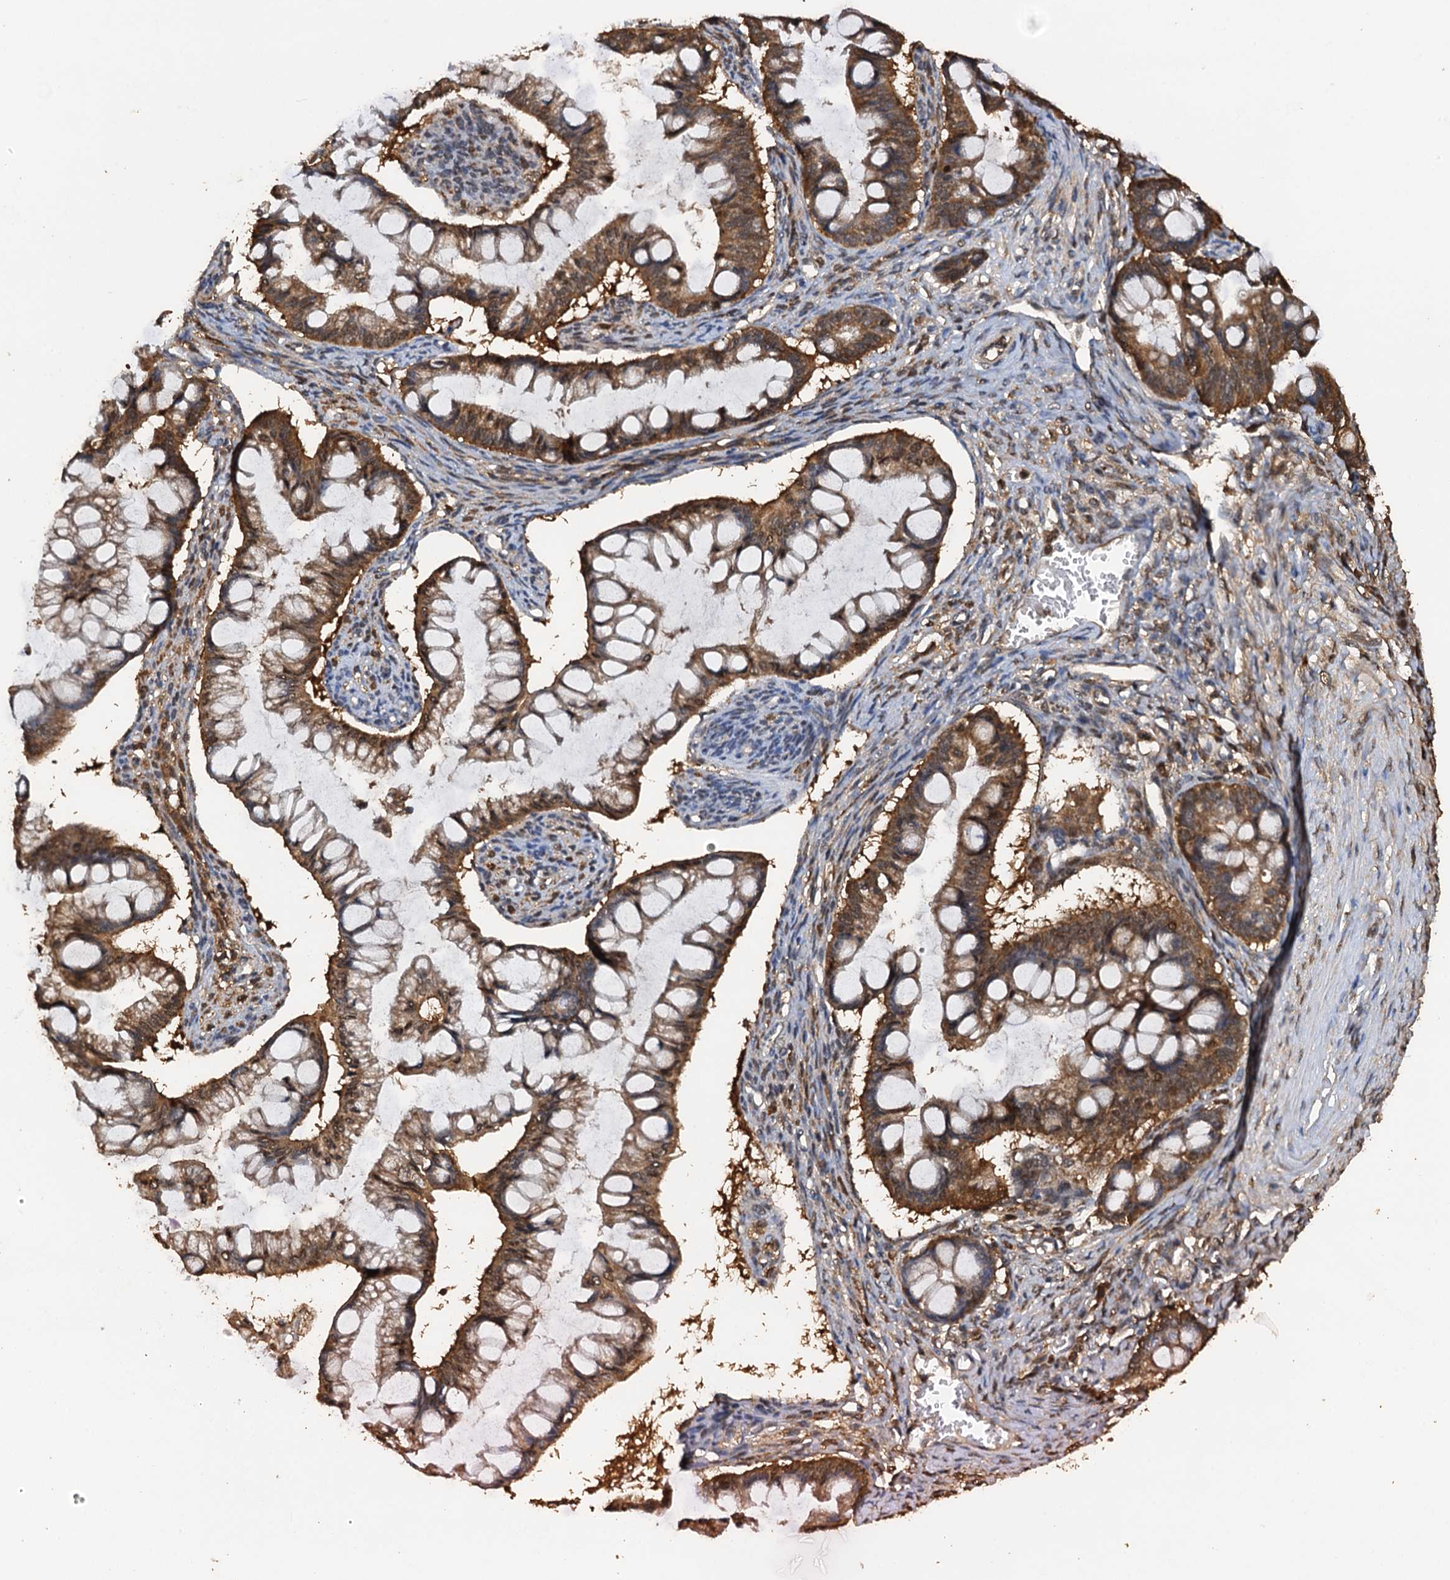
{"staining": {"intensity": "moderate", "quantity": ">75%", "location": "cytoplasmic/membranous"}, "tissue": "ovarian cancer", "cell_type": "Tumor cells", "image_type": "cancer", "snomed": [{"axis": "morphology", "description": "Cystadenocarcinoma, mucinous, NOS"}, {"axis": "topography", "description": "Ovary"}], "caption": "The micrograph shows staining of ovarian mucinous cystadenocarcinoma, revealing moderate cytoplasmic/membranous protein positivity (brown color) within tumor cells.", "gene": "PSMD9", "patient": {"sex": "female", "age": 73}}